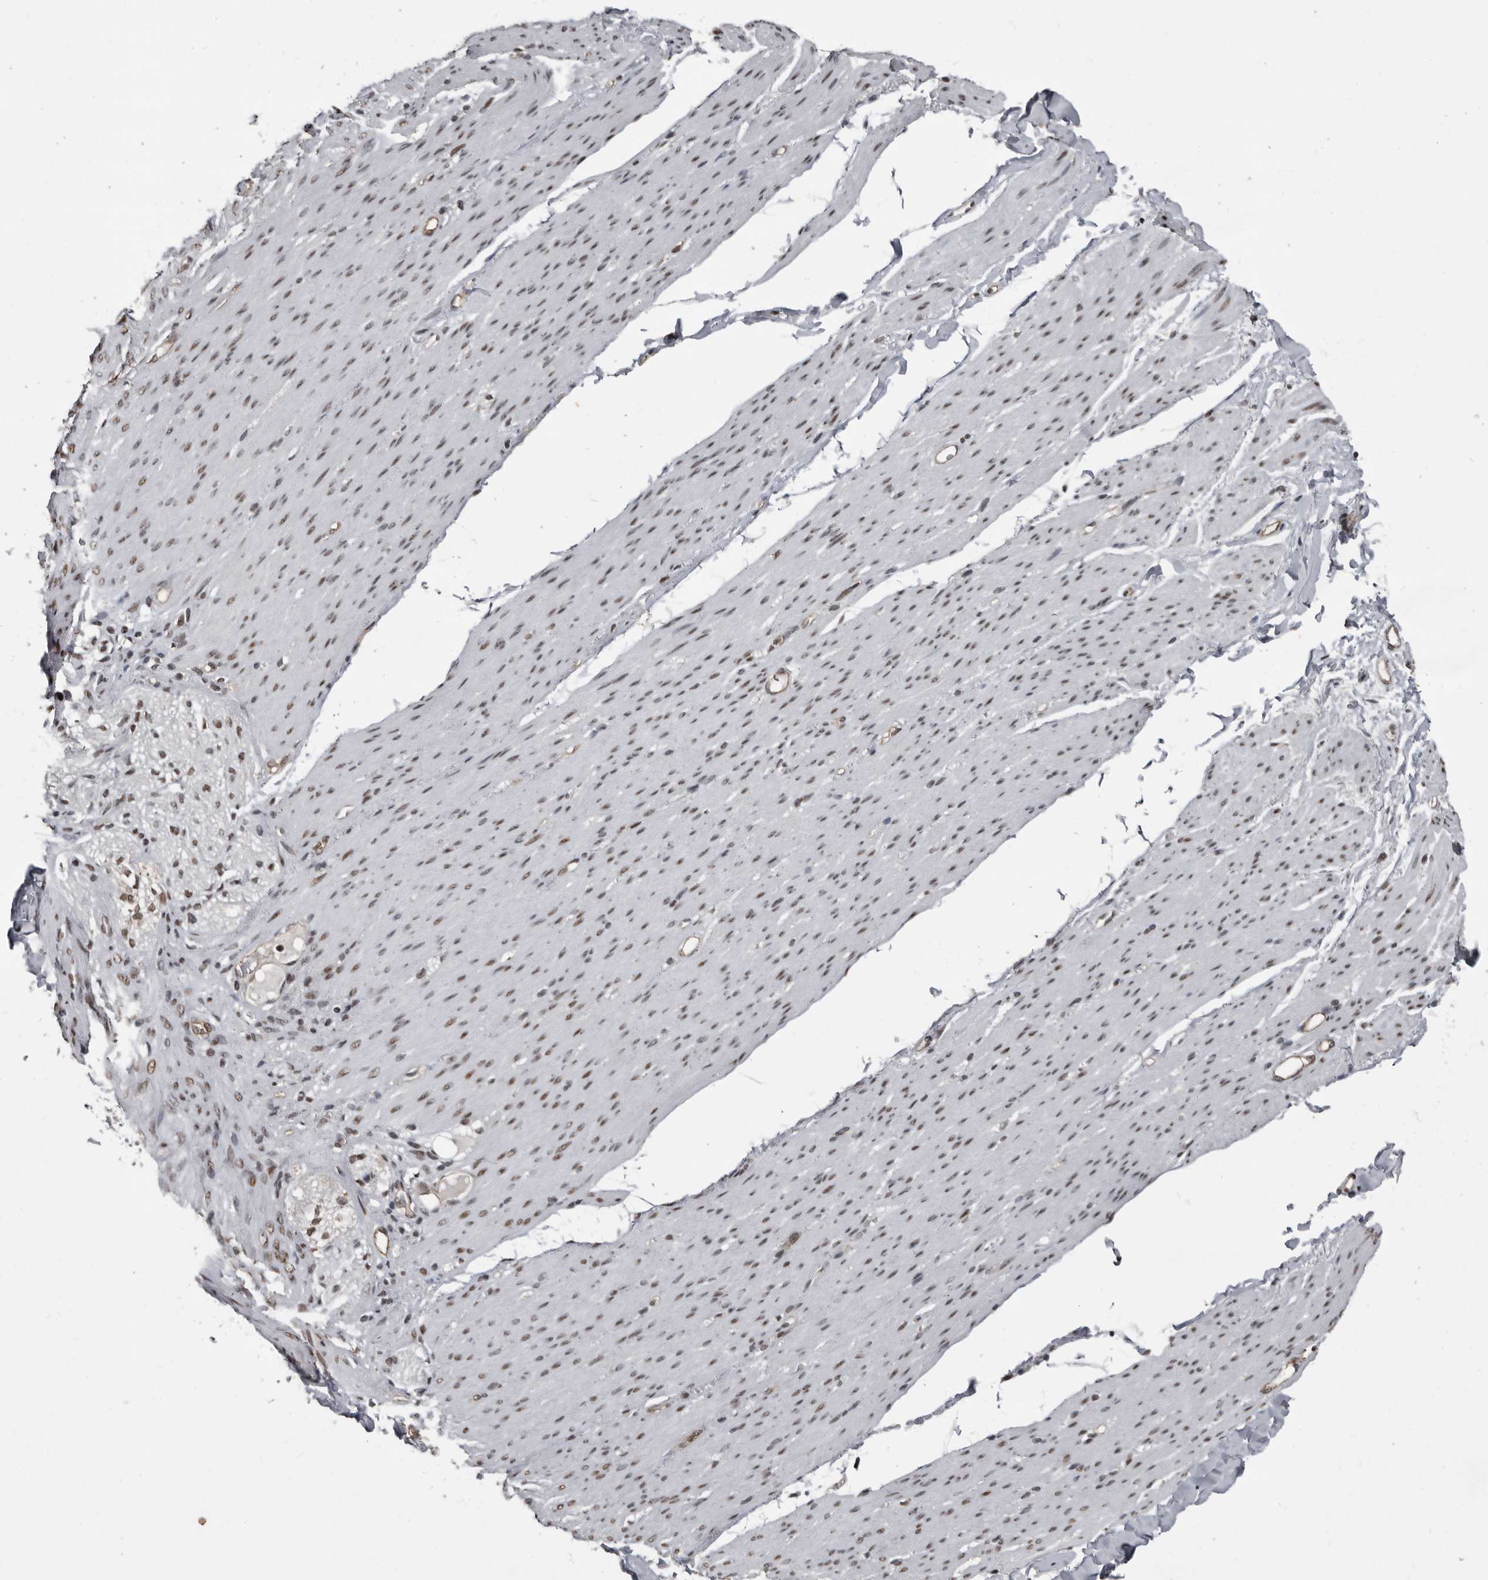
{"staining": {"intensity": "moderate", "quantity": ">75%", "location": "nuclear"}, "tissue": "smooth muscle", "cell_type": "Smooth muscle cells", "image_type": "normal", "snomed": [{"axis": "morphology", "description": "Normal tissue, NOS"}, {"axis": "topography", "description": "Colon"}, {"axis": "topography", "description": "Peripheral nerve tissue"}], "caption": "High-magnification brightfield microscopy of unremarkable smooth muscle stained with DAB (3,3'-diaminobenzidine) (brown) and counterstained with hematoxylin (blue). smooth muscle cells exhibit moderate nuclear staining is identified in approximately>75% of cells.", "gene": "CHD1L", "patient": {"sex": "female", "age": 61}}